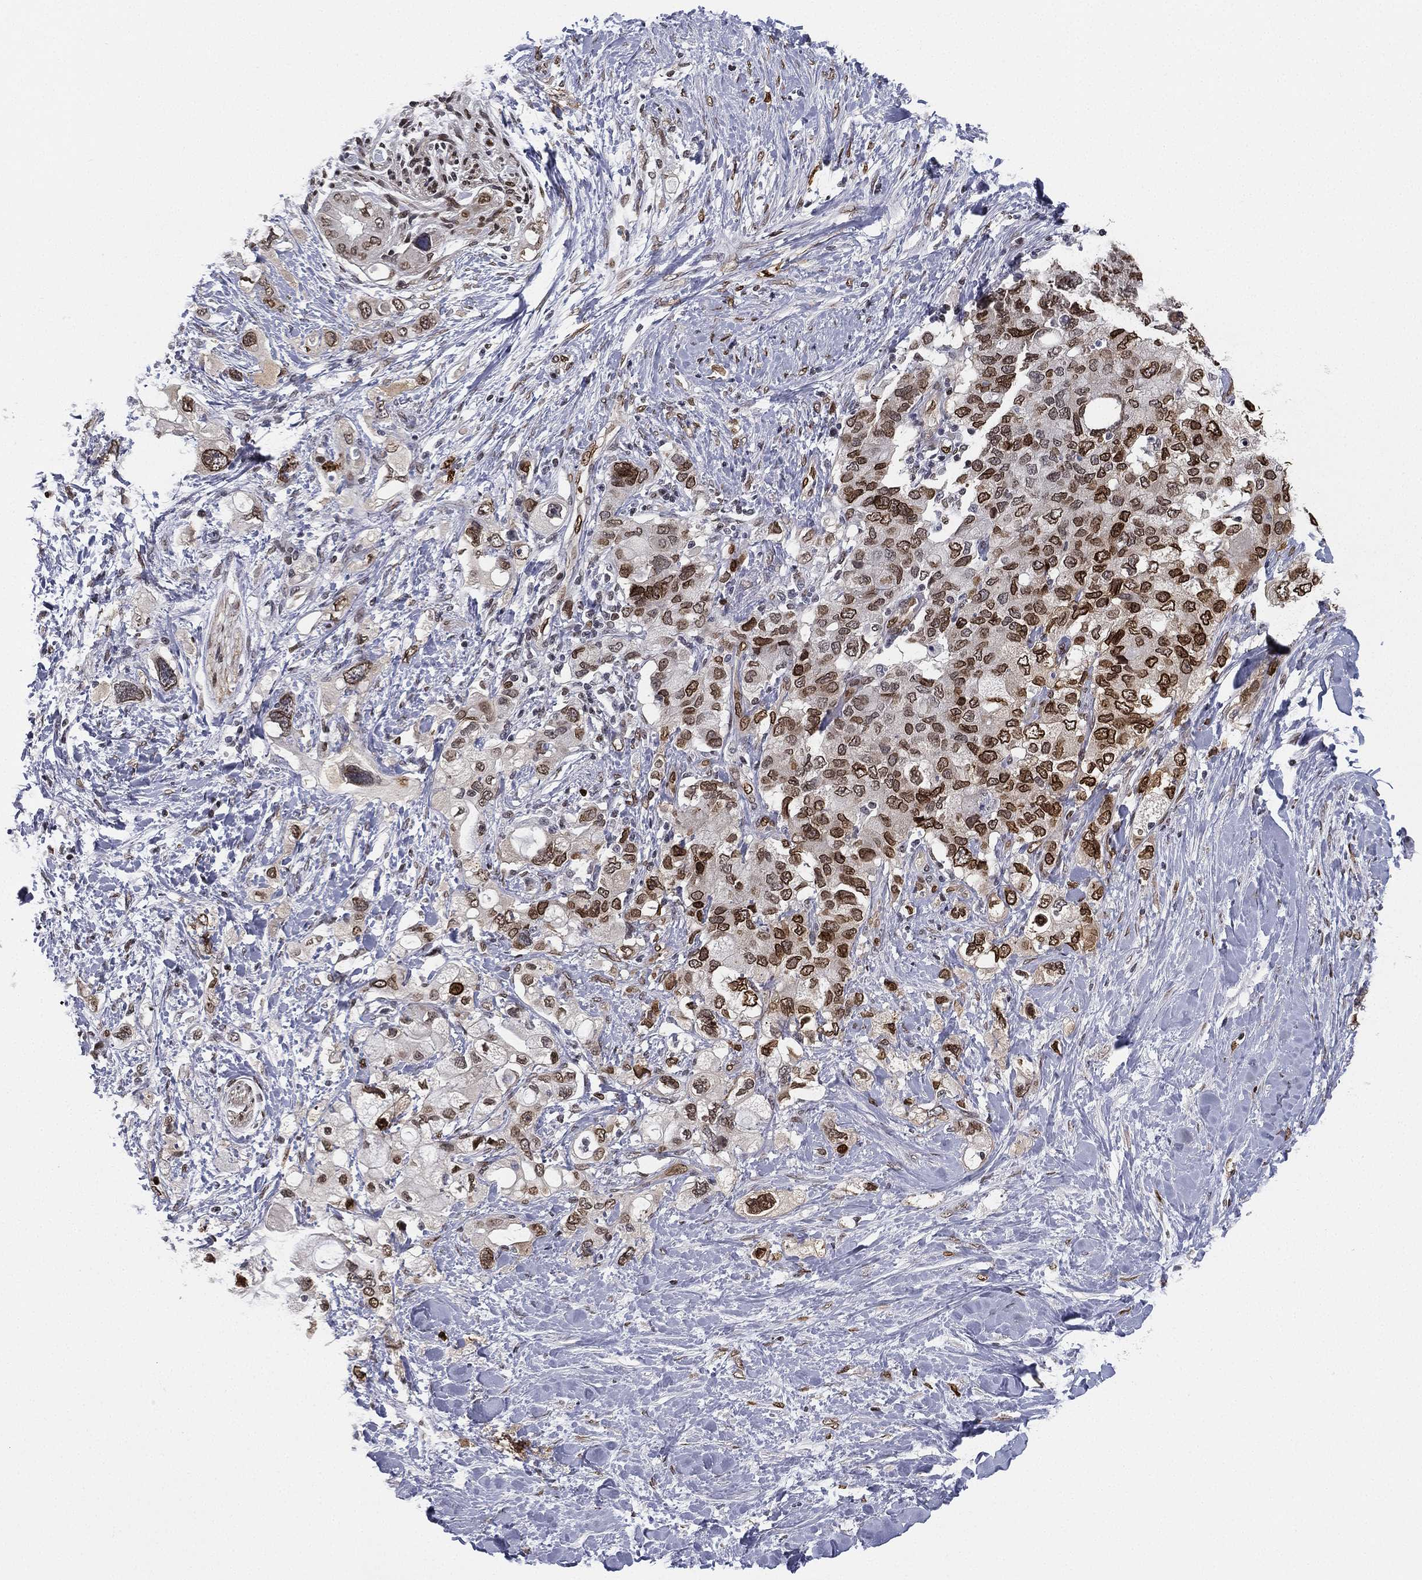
{"staining": {"intensity": "strong", "quantity": "25%-75%", "location": "nuclear"}, "tissue": "pancreatic cancer", "cell_type": "Tumor cells", "image_type": "cancer", "snomed": [{"axis": "morphology", "description": "Adenocarcinoma, NOS"}, {"axis": "topography", "description": "Pancreas"}], "caption": "Protein expression analysis of pancreatic adenocarcinoma displays strong nuclear staining in about 25%-75% of tumor cells.", "gene": "LMNB1", "patient": {"sex": "female", "age": 56}}